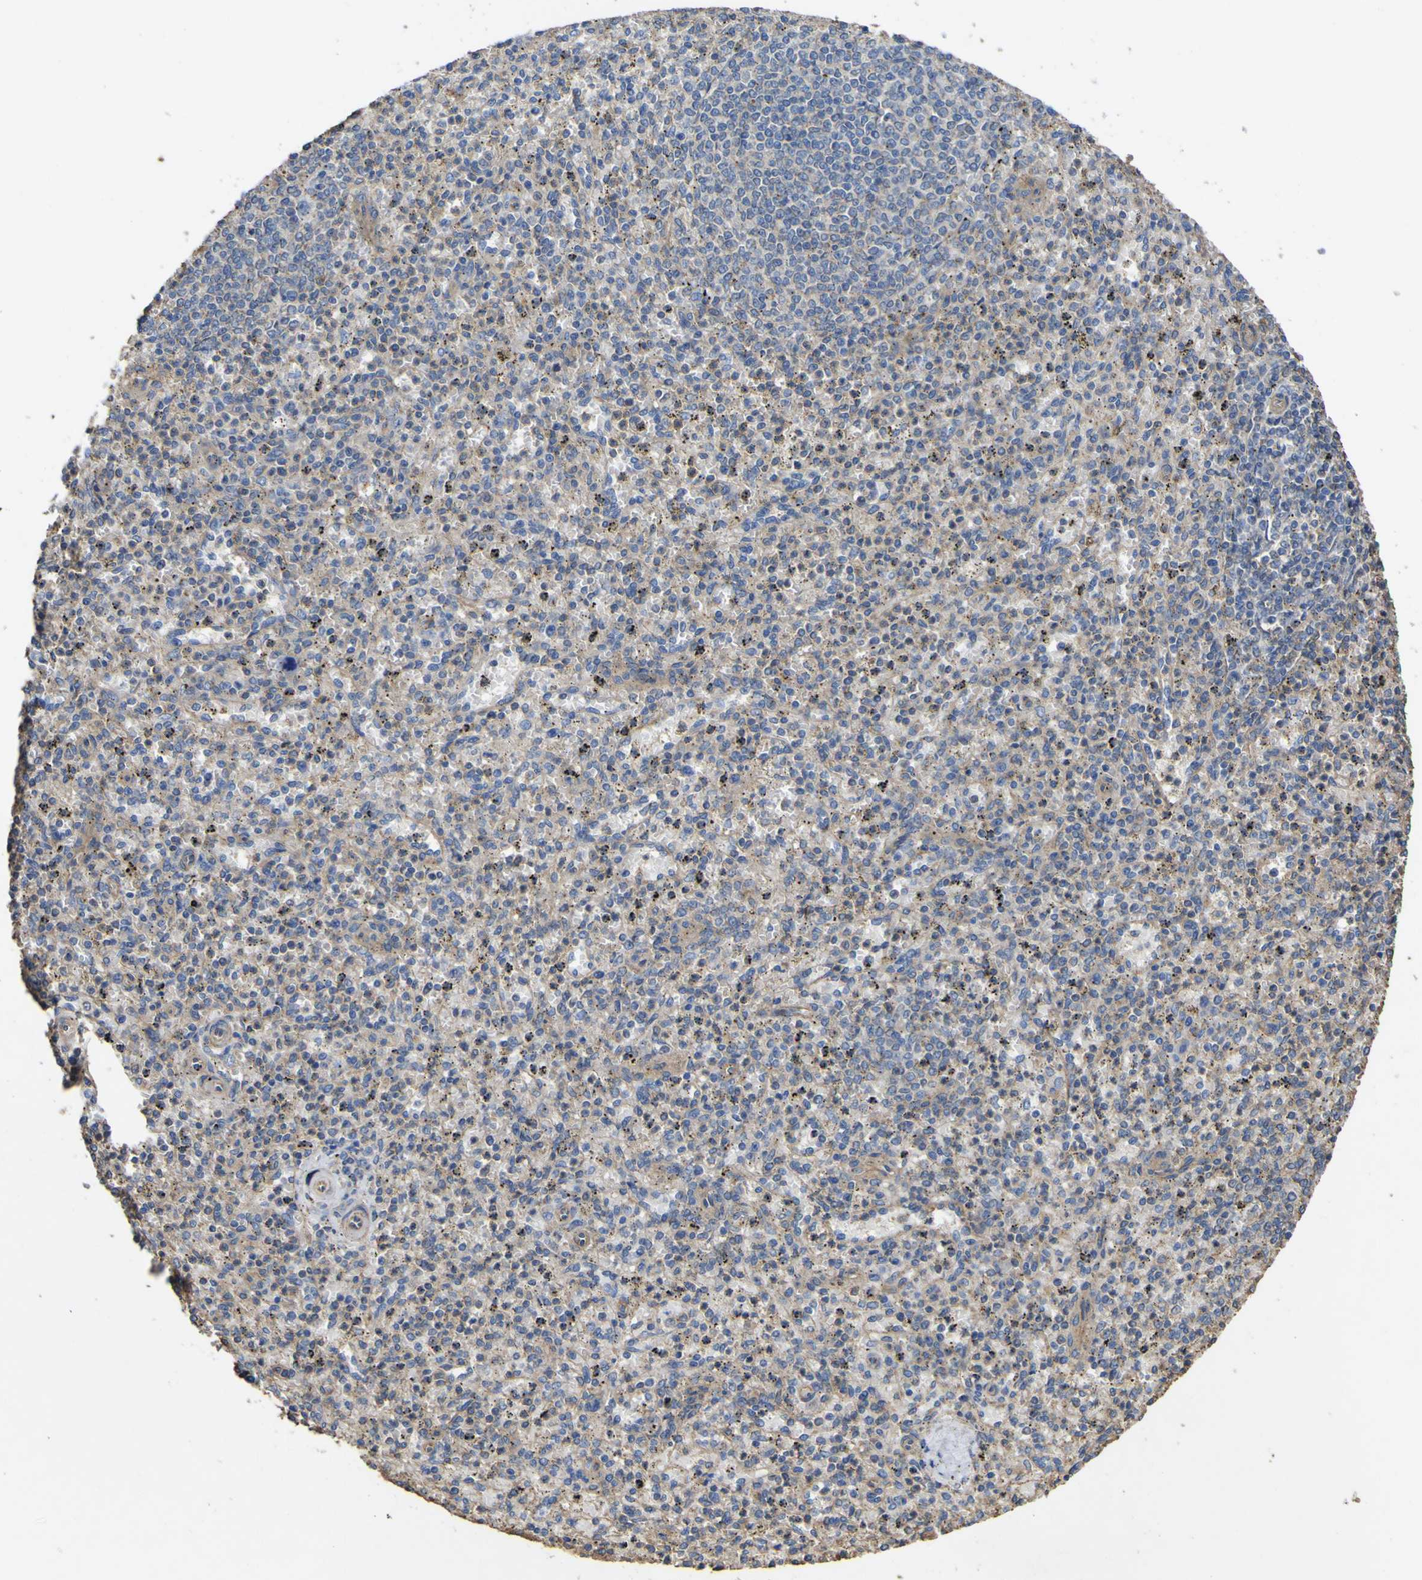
{"staining": {"intensity": "moderate", "quantity": ">75%", "location": "cytoplasmic/membranous"}, "tissue": "spleen", "cell_type": "Cells in red pulp", "image_type": "normal", "snomed": [{"axis": "morphology", "description": "Normal tissue, NOS"}, {"axis": "topography", "description": "Spleen"}], "caption": "Moderate cytoplasmic/membranous positivity is identified in approximately >75% of cells in red pulp in unremarkable spleen. (IHC, brightfield microscopy, high magnification).", "gene": "TNFSF15", "patient": {"sex": "male", "age": 72}}